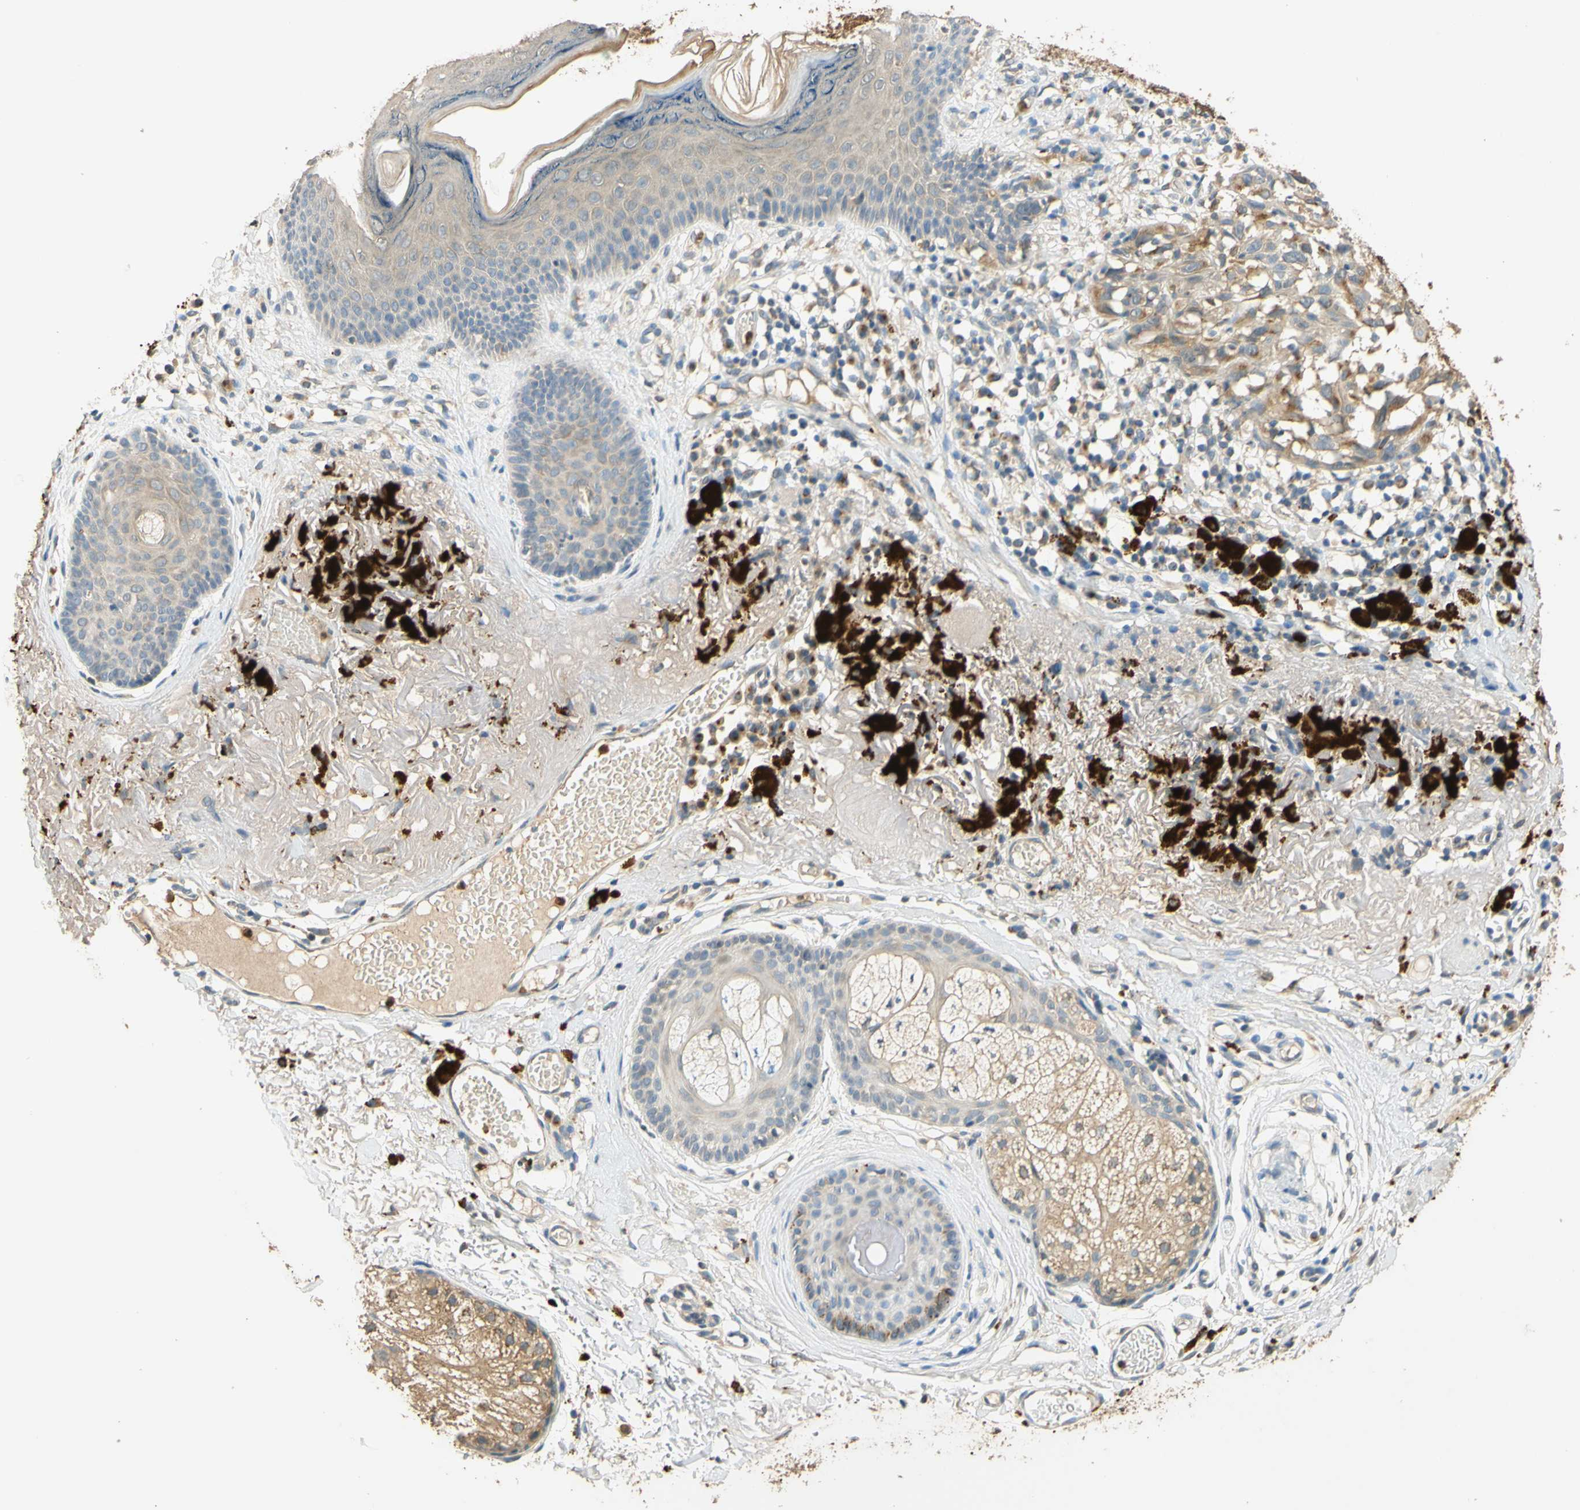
{"staining": {"intensity": "moderate", "quantity": ">75%", "location": "cytoplasmic/membranous"}, "tissue": "melanoma", "cell_type": "Tumor cells", "image_type": "cancer", "snomed": [{"axis": "morphology", "description": "Malignant melanoma in situ"}, {"axis": "morphology", "description": "Malignant melanoma, NOS"}, {"axis": "topography", "description": "Skin"}], "caption": "Moderate cytoplasmic/membranous protein expression is appreciated in approximately >75% of tumor cells in melanoma.", "gene": "ENTREP2", "patient": {"sex": "female", "age": 88}}